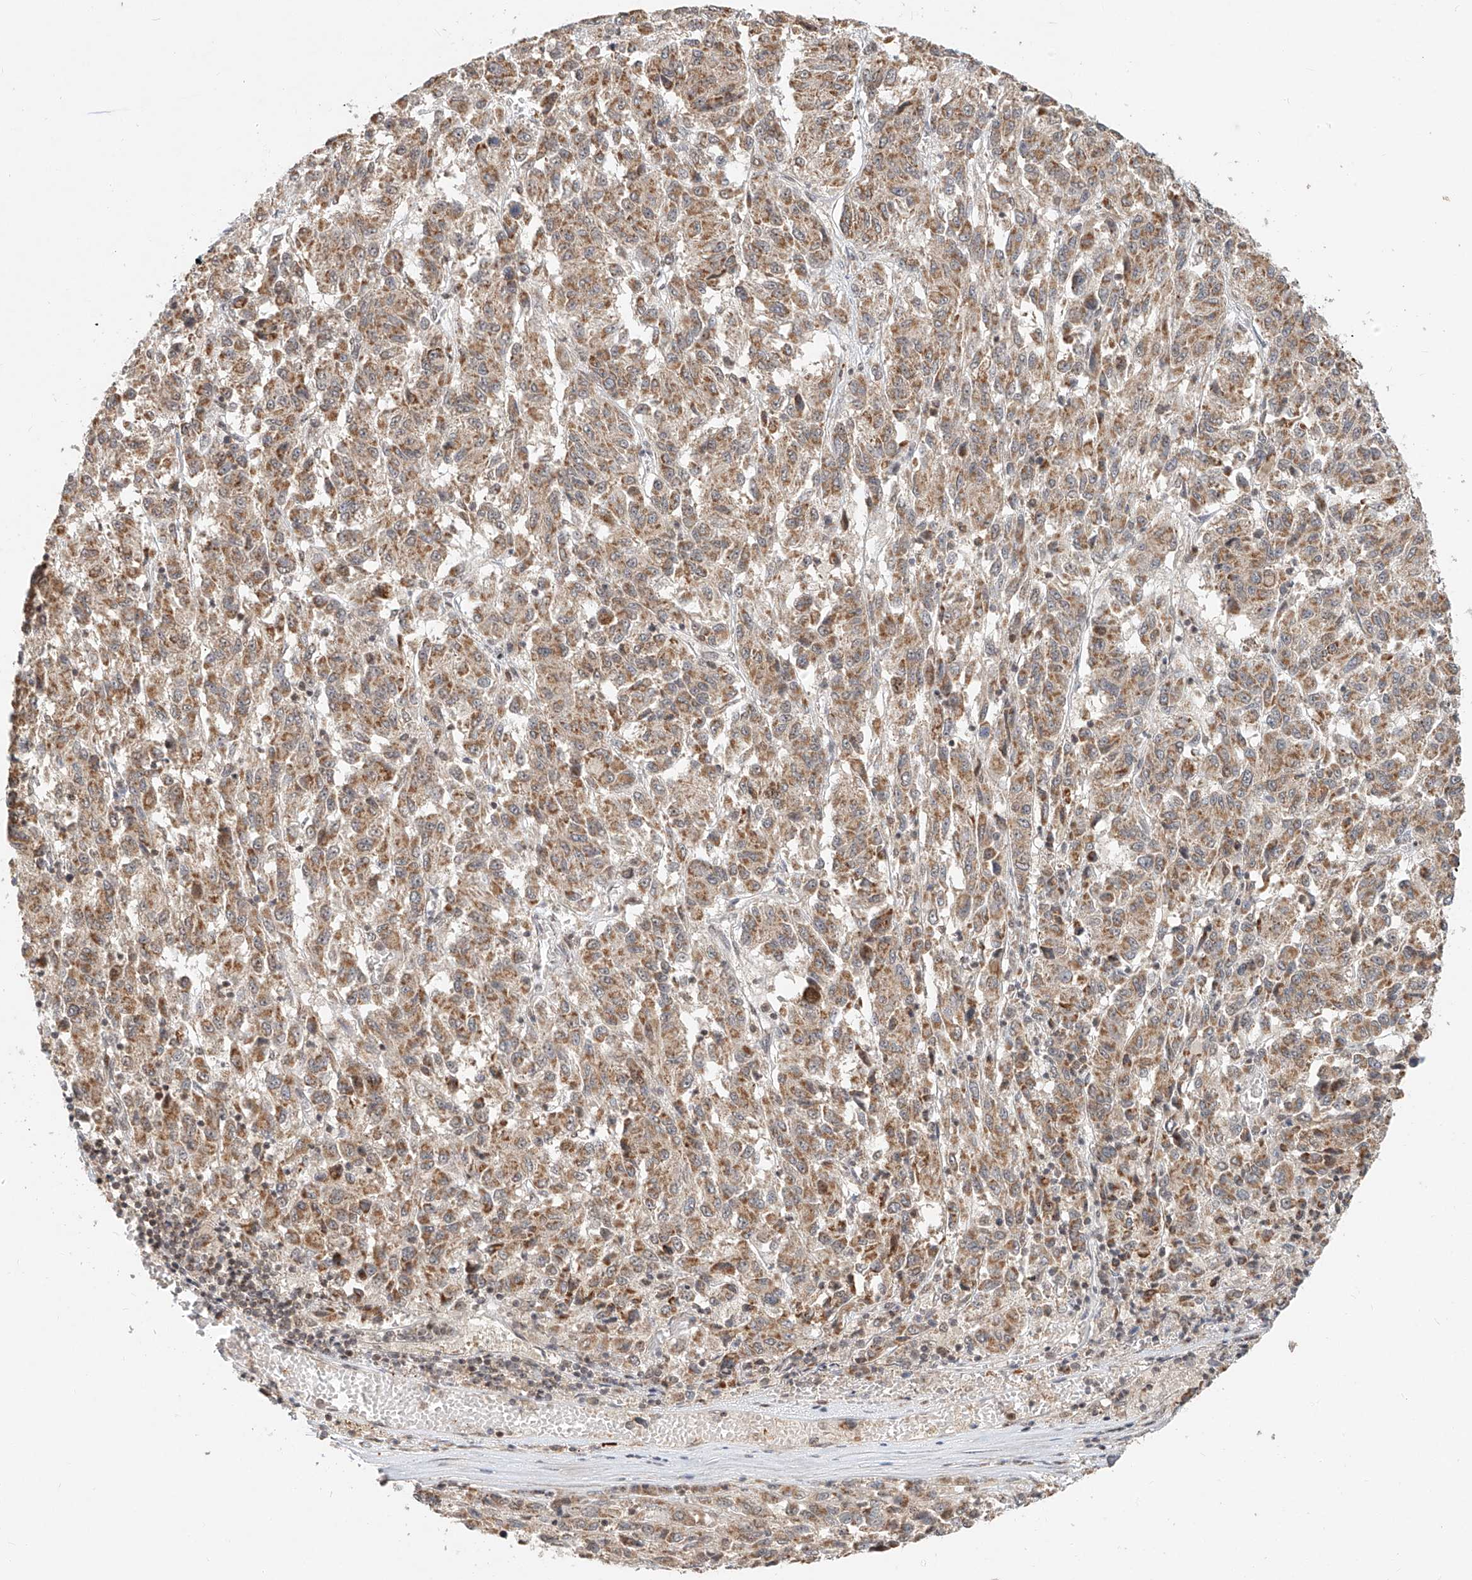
{"staining": {"intensity": "moderate", "quantity": ">75%", "location": "cytoplasmic/membranous"}, "tissue": "melanoma", "cell_type": "Tumor cells", "image_type": "cancer", "snomed": [{"axis": "morphology", "description": "Malignant melanoma, Metastatic site"}, {"axis": "topography", "description": "Lung"}], "caption": "A medium amount of moderate cytoplasmic/membranous positivity is appreciated in approximately >75% of tumor cells in malignant melanoma (metastatic site) tissue.", "gene": "SYTL3", "patient": {"sex": "male", "age": 64}}